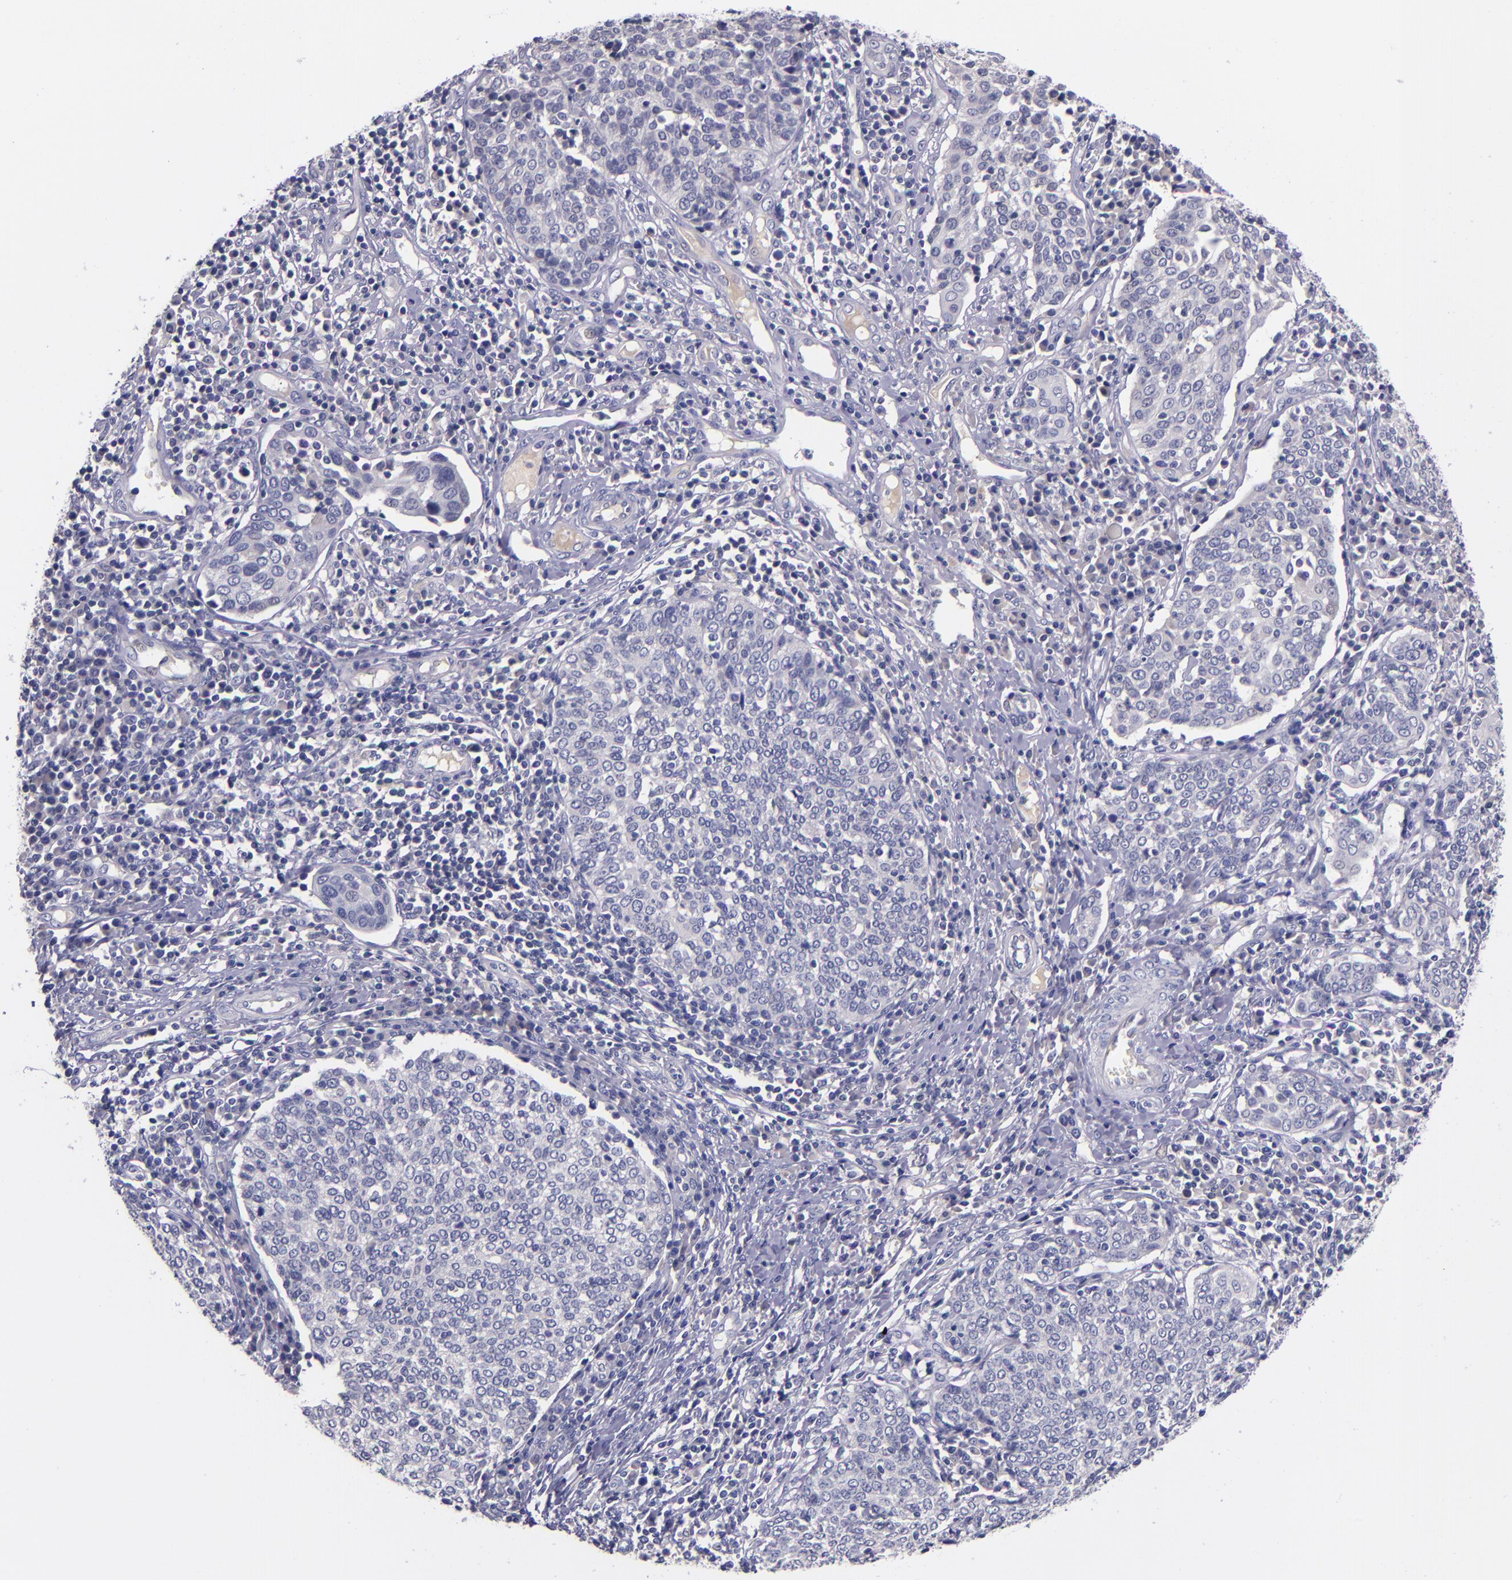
{"staining": {"intensity": "negative", "quantity": "none", "location": "none"}, "tissue": "cervical cancer", "cell_type": "Tumor cells", "image_type": "cancer", "snomed": [{"axis": "morphology", "description": "Squamous cell carcinoma, NOS"}, {"axis": "topography", "description": "Cervix"}], "caption": "The immunohistochemistry (IHC) histopathology image has no significant expression in tumor cells of cervical cancer tissue. Brightfield microscopy of immunohistochemistry (IHC) stained with DAB (brown) and hematoxylin (blue), captured at high magnification.", "gene": "RBP4", "patient": {"sex": "female", "age": 40}}